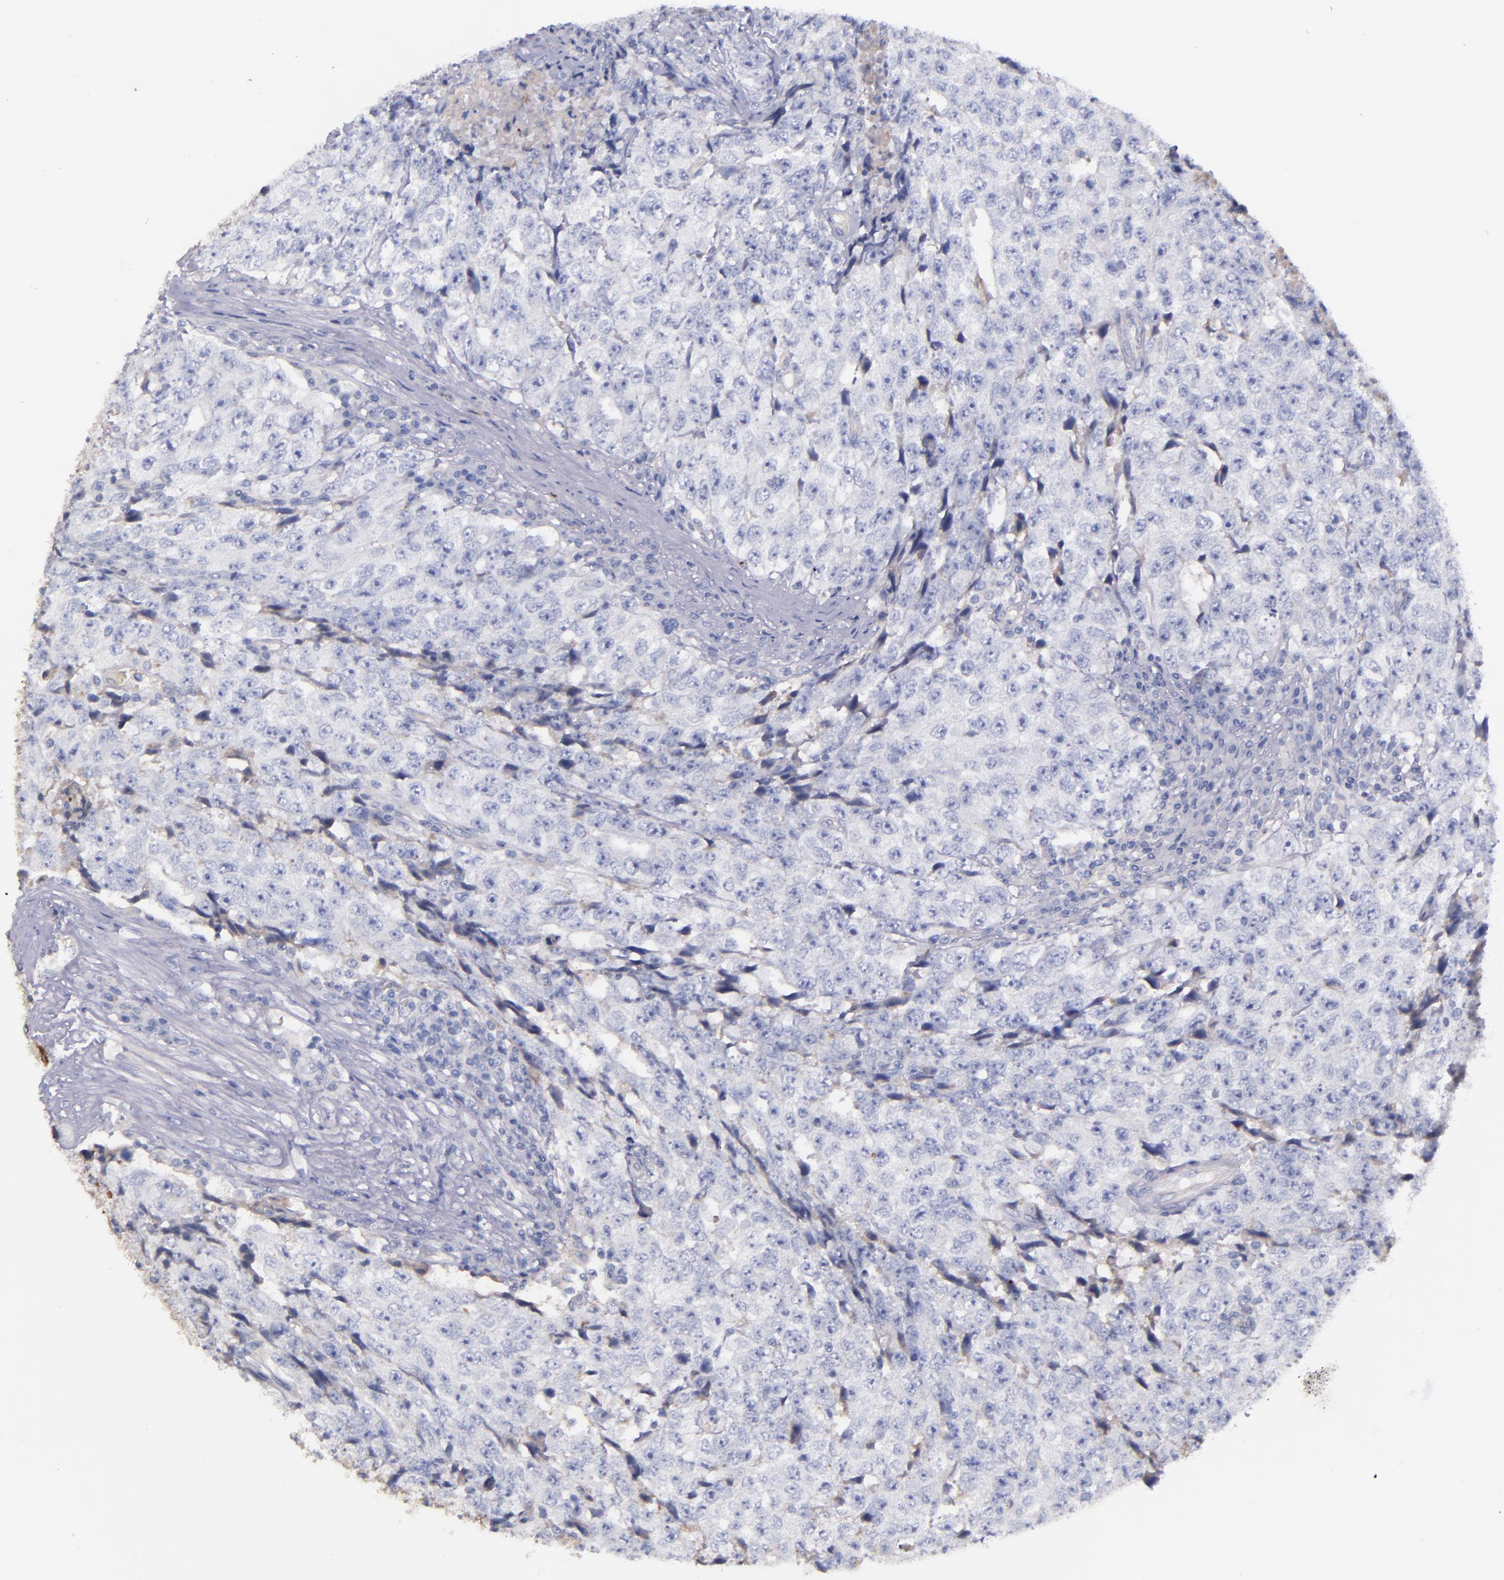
{"staining": {"intensity": "negative", "quantity": "none", "location": "none"}, "tissue": "testis cancer", "cell_type": "Tumor cells", "image_type": "cancer", "snomed": [{"axis": "morphology", "description": "Necrosis, NOS"}, {"axis": "morphology", "description": "Carcinoma, Embryonal, NOS"}, {"axis": "topography", "description": "Testis"}], "caption": "Immunohistochemical staining of testis embryonal carcinoma demonstrates no significant positivity in tumor cells.", "gene": "KNG1", "patient": {"sex": "male", "age": 19}}